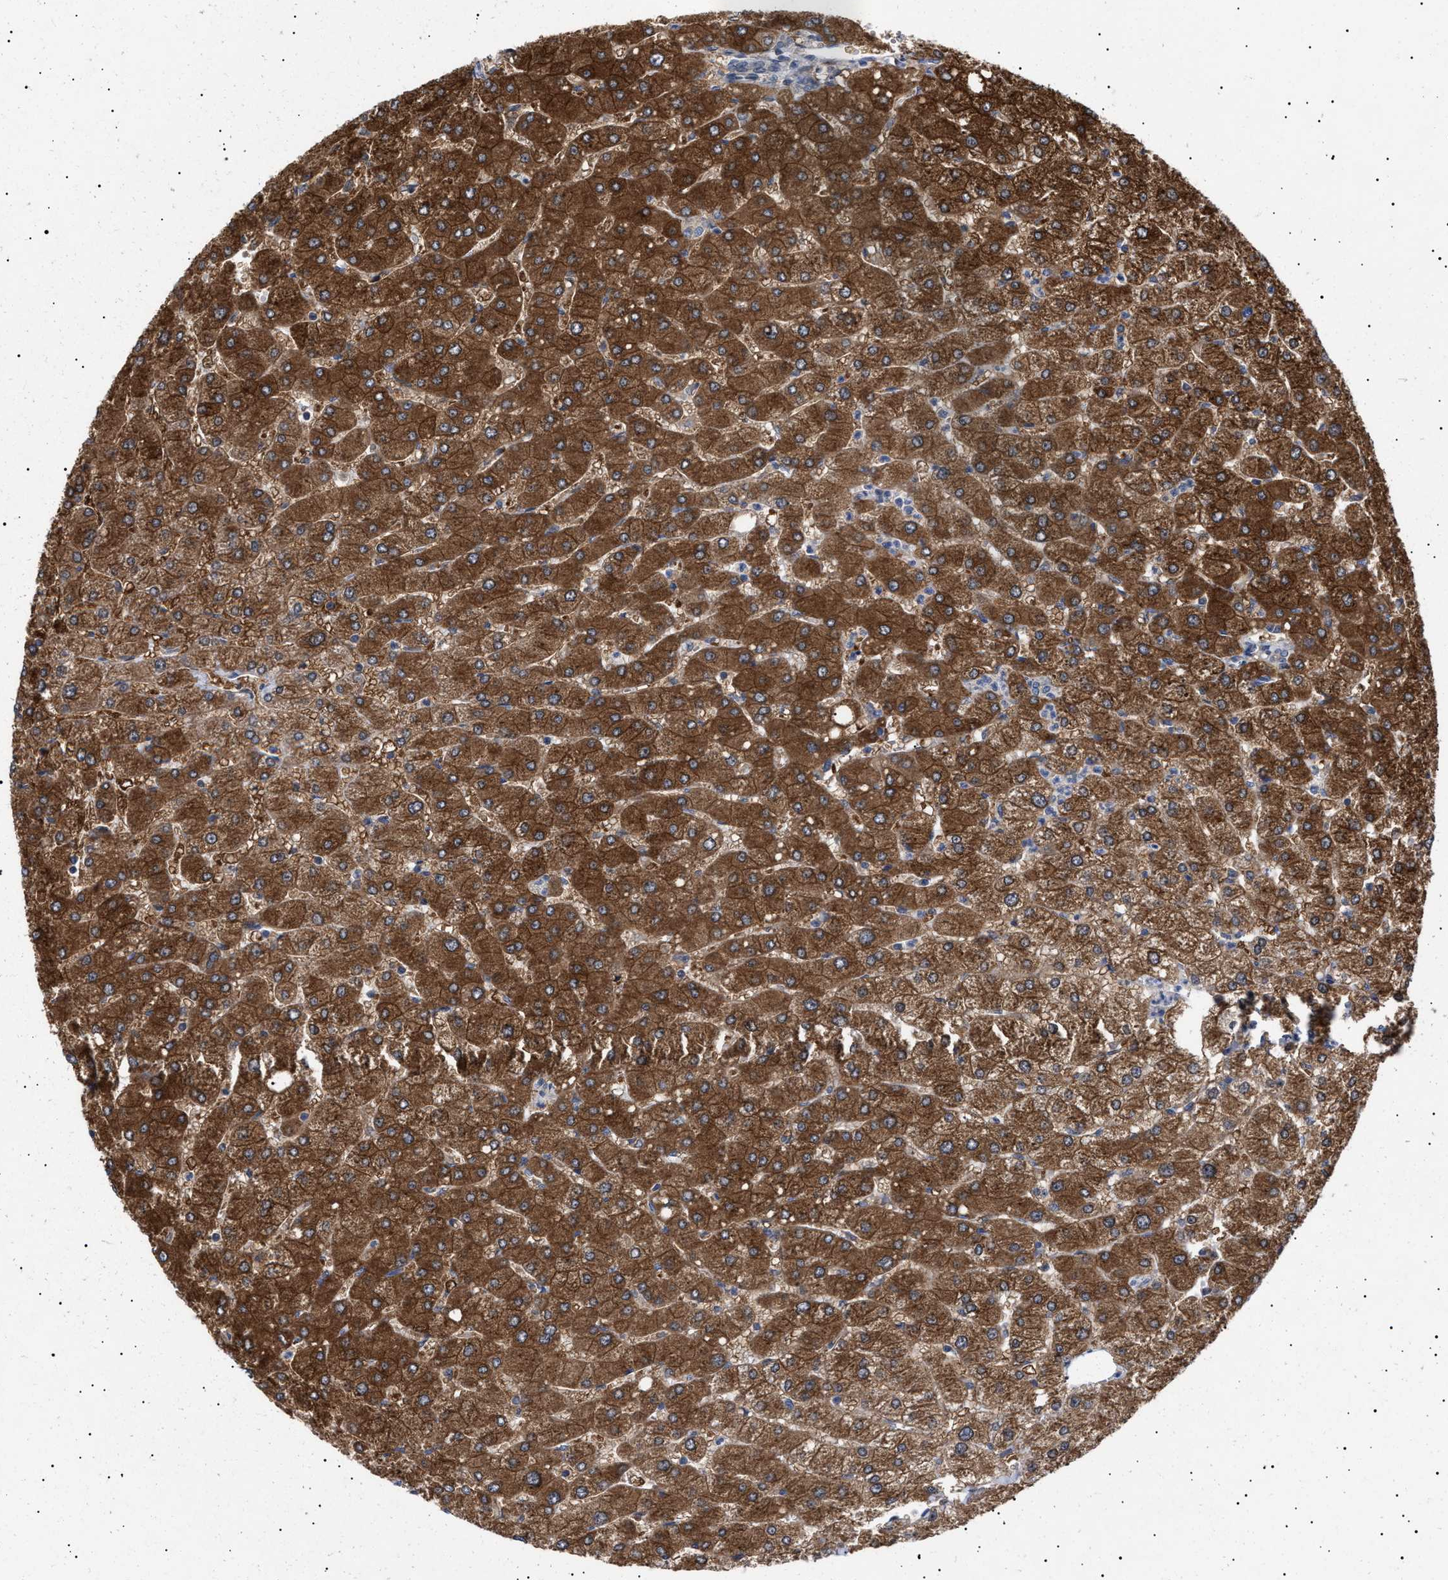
{"staining": {"intensity": "weak", "quantity": "<25%", "location": "cytoplasmic/membranous"}, "tissue": "liver", "cell_type": "Cholangiocytes", "image_type": "normal", "snomed": [{"axis": "morphology", "description": "Normal tissue, NOS"}, {"axis": "topography", "description": "Liver"}], "caption": "Immunohistochemical staining of benign human liver displays no significant positivity in cholangiocytes. Nuclei are stained in blue.", "gene": "NPLOC4", "patient": {"sex": "male", "age": 55}}